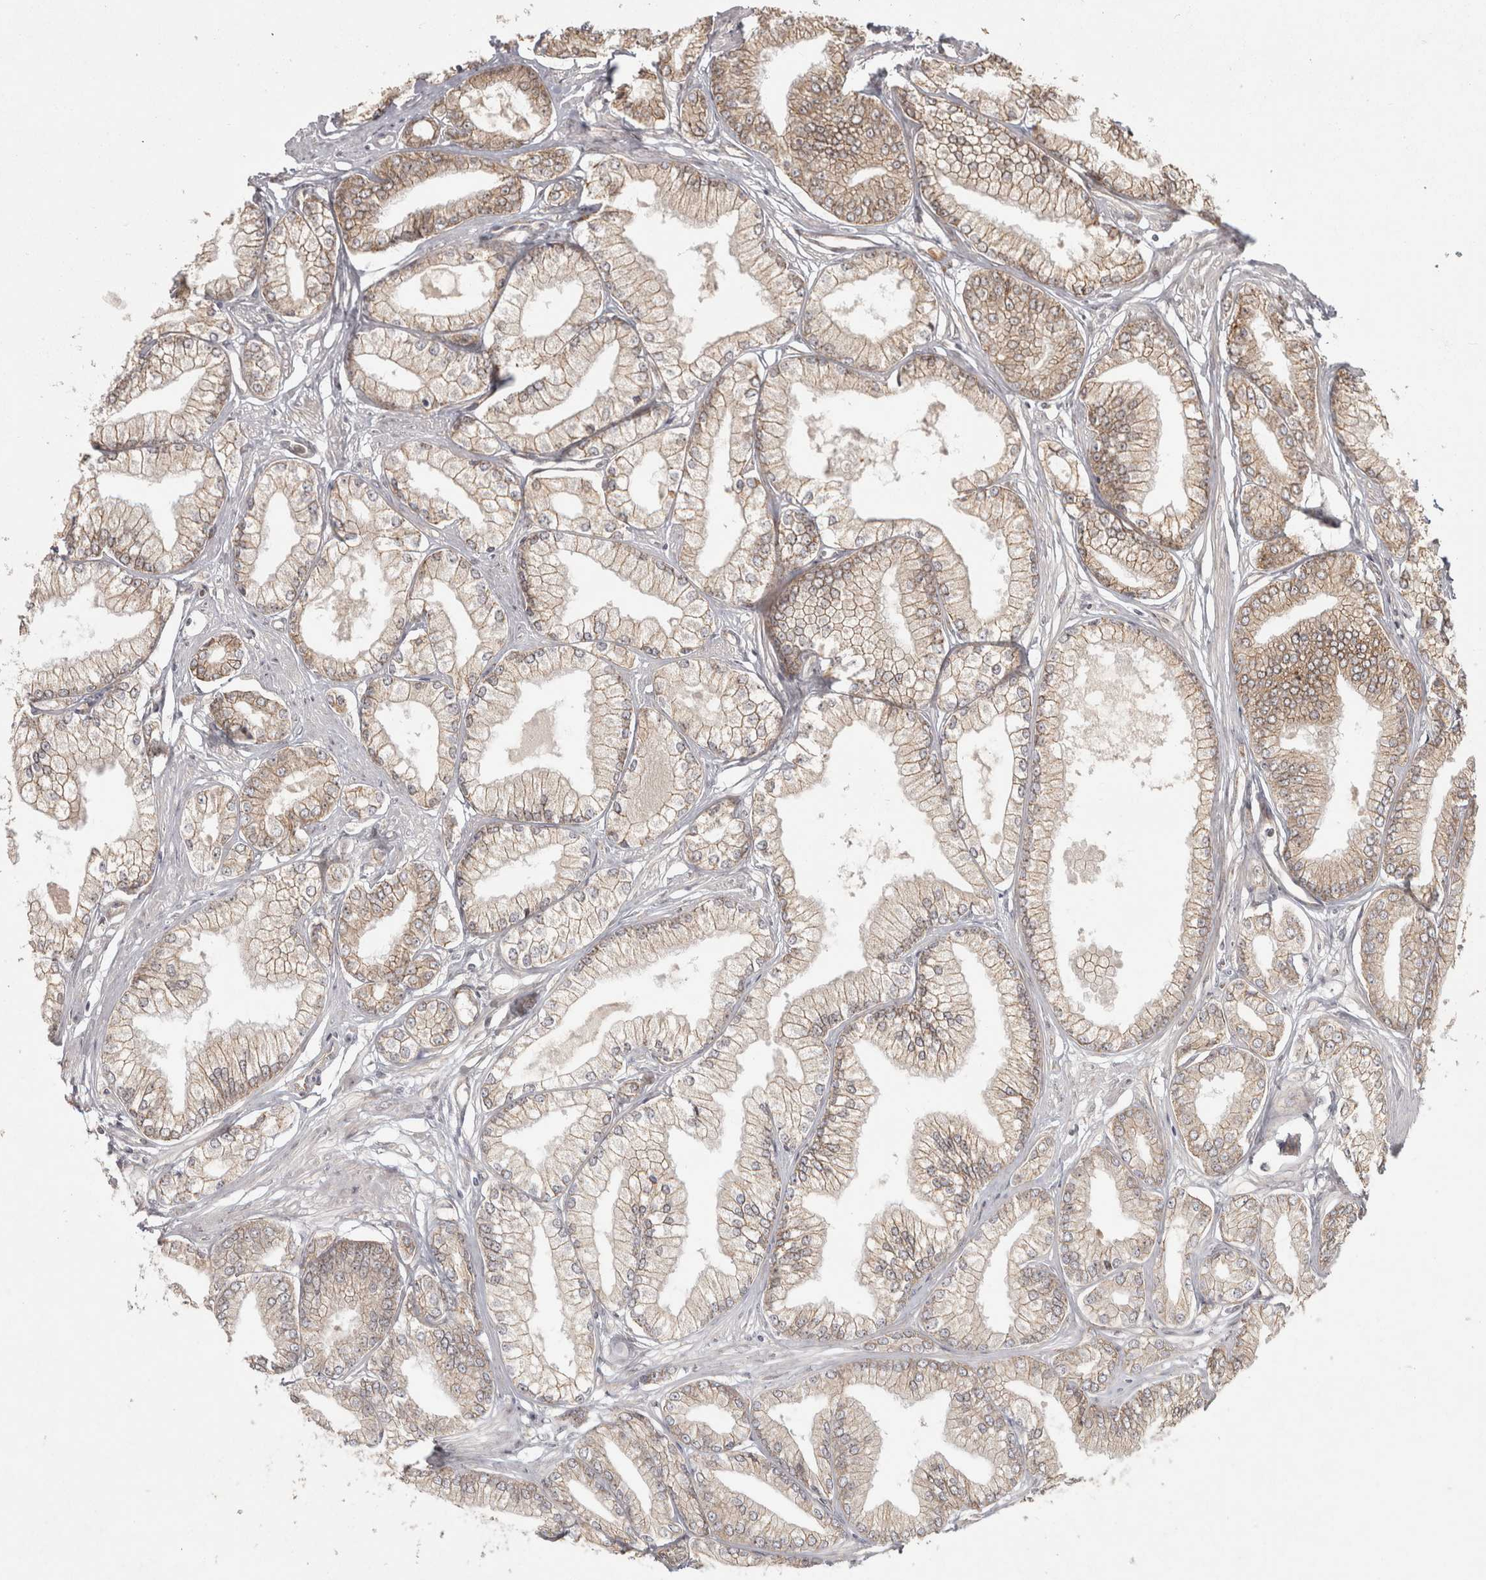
{"staining": {"intensity": "weak", "quantity": ">75%", "location": "cytoplasmic/membranous"}, "tissue": "prostate cancer", "cell_type": "Tumor cells", "image_type": "cancer", "snomed": [{"axis": "morphology", "description": "Adenocarcinoma, Low grade"}, {"axis": "topography", "description": "Prostate"}], "caption": "Immunohistochemical staining of human prostate cancer (adenocarcinoma (low-grade)) exhibits weak cytoplasmic/membranous protein staining in approximately >75% of tumor cells. The staining was performed using DAB (3,3'-diaminobenzidine) to visualize the protein expression in brown, while the nuclei were stained in blue with hematoxylin (Magnification: 20x).", "gene": "CAMSAP2", "patient": {"sex": "male", "age": 52}}